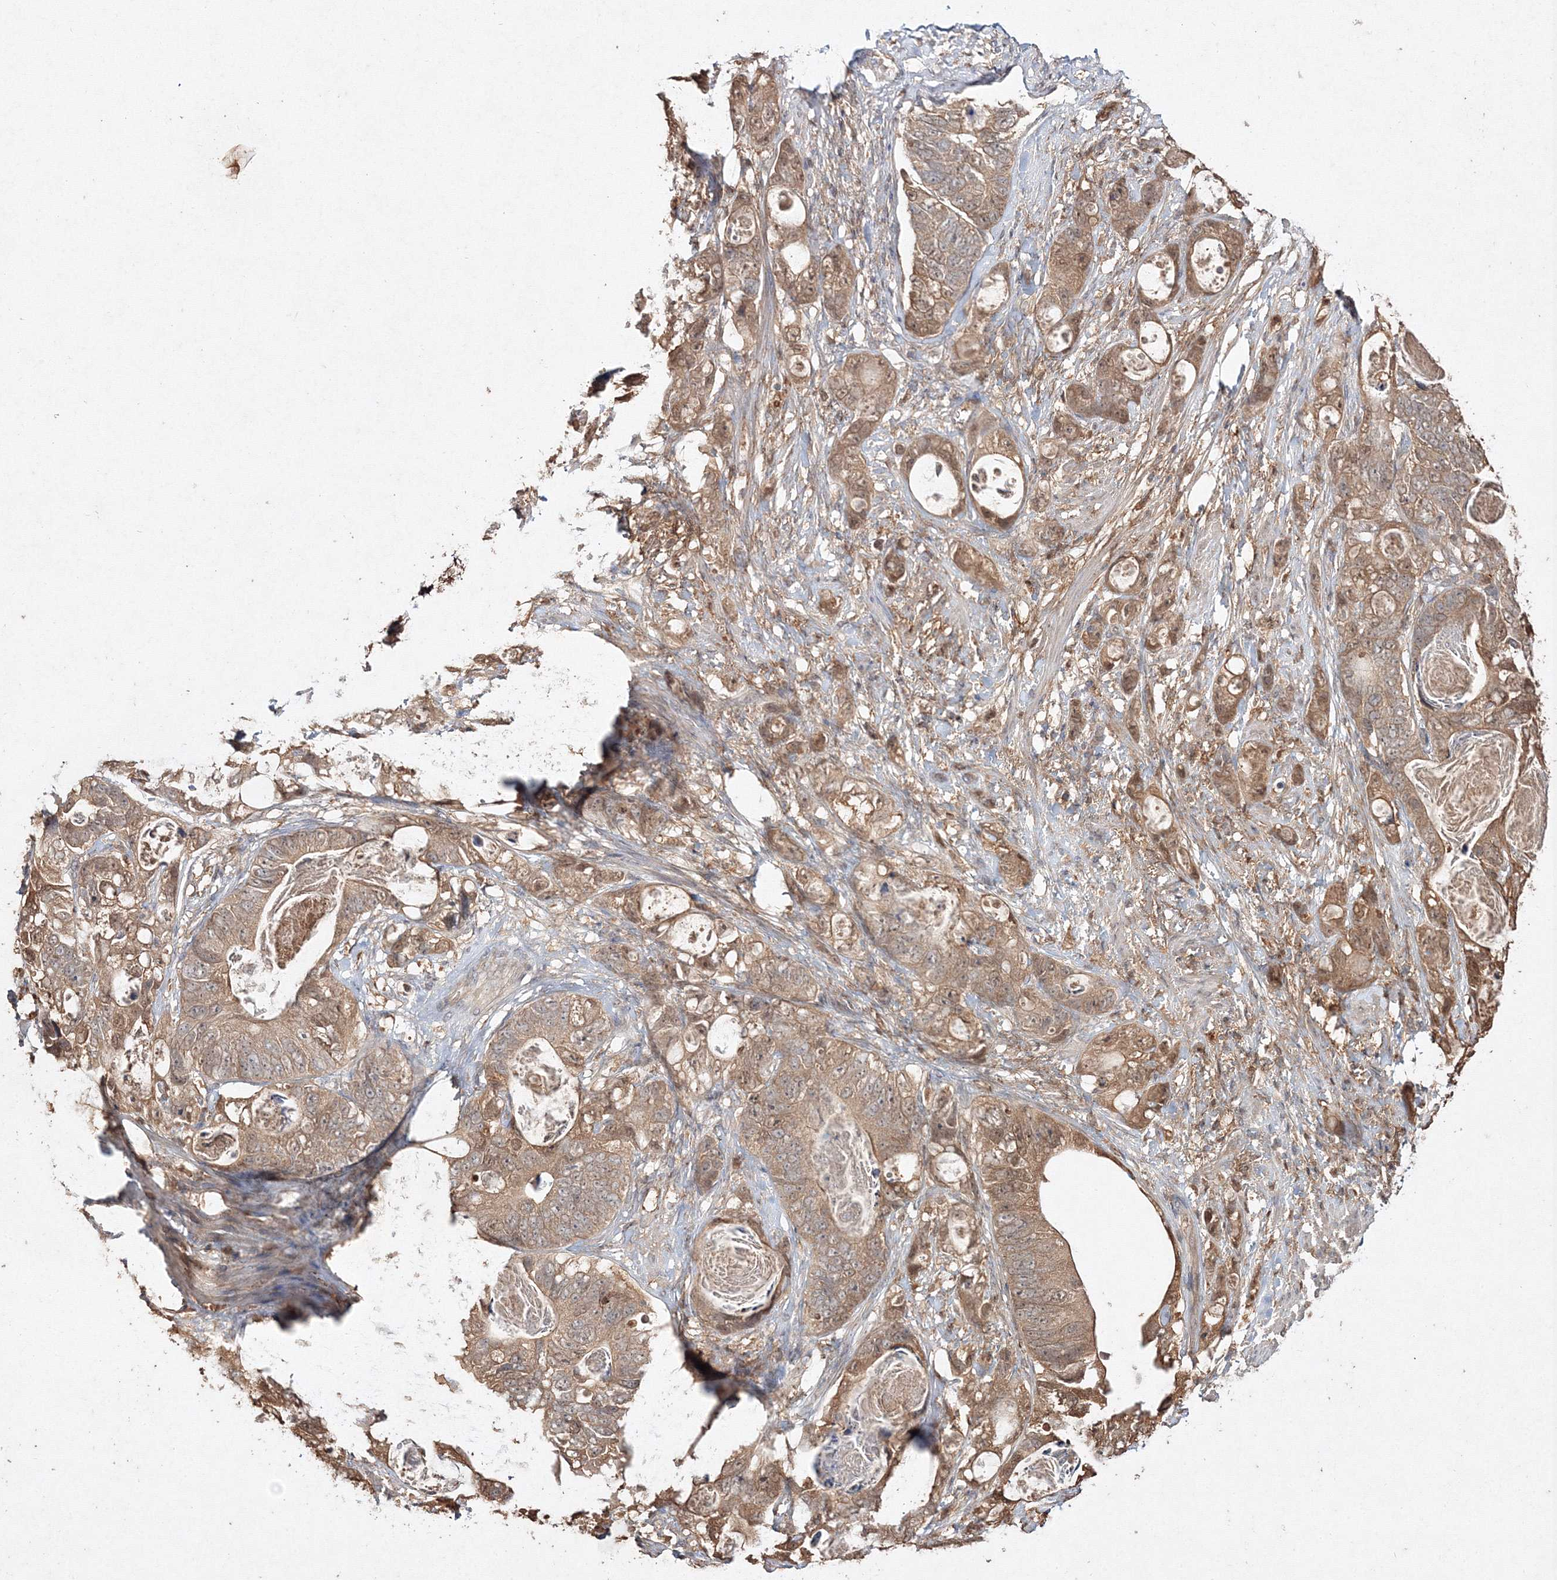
{"staining": {"intensity": "moderate", "quantity": ">75%", "location": "cytoplasmic/membranous"}, "tissue": "stomach cancer", "cell_type": "Tumor cells", "image_type": "cancer", "snomed": [{"axis": "morphology", "description": "Normal tissue, NOS"}, {"axis": "morphology", "description": "Adenocarcinoma, NOS"}, {"axis": "topography", "description": "Stomach"}], "caption": "Adenocarcinoma (stomach) stained with a brown dye displays moderate cytoplasmic/membranous positive expression in approximately >75% of tumor cells.", "gene": "S100A11", "patient": {"sex": "female", "age": 89}}